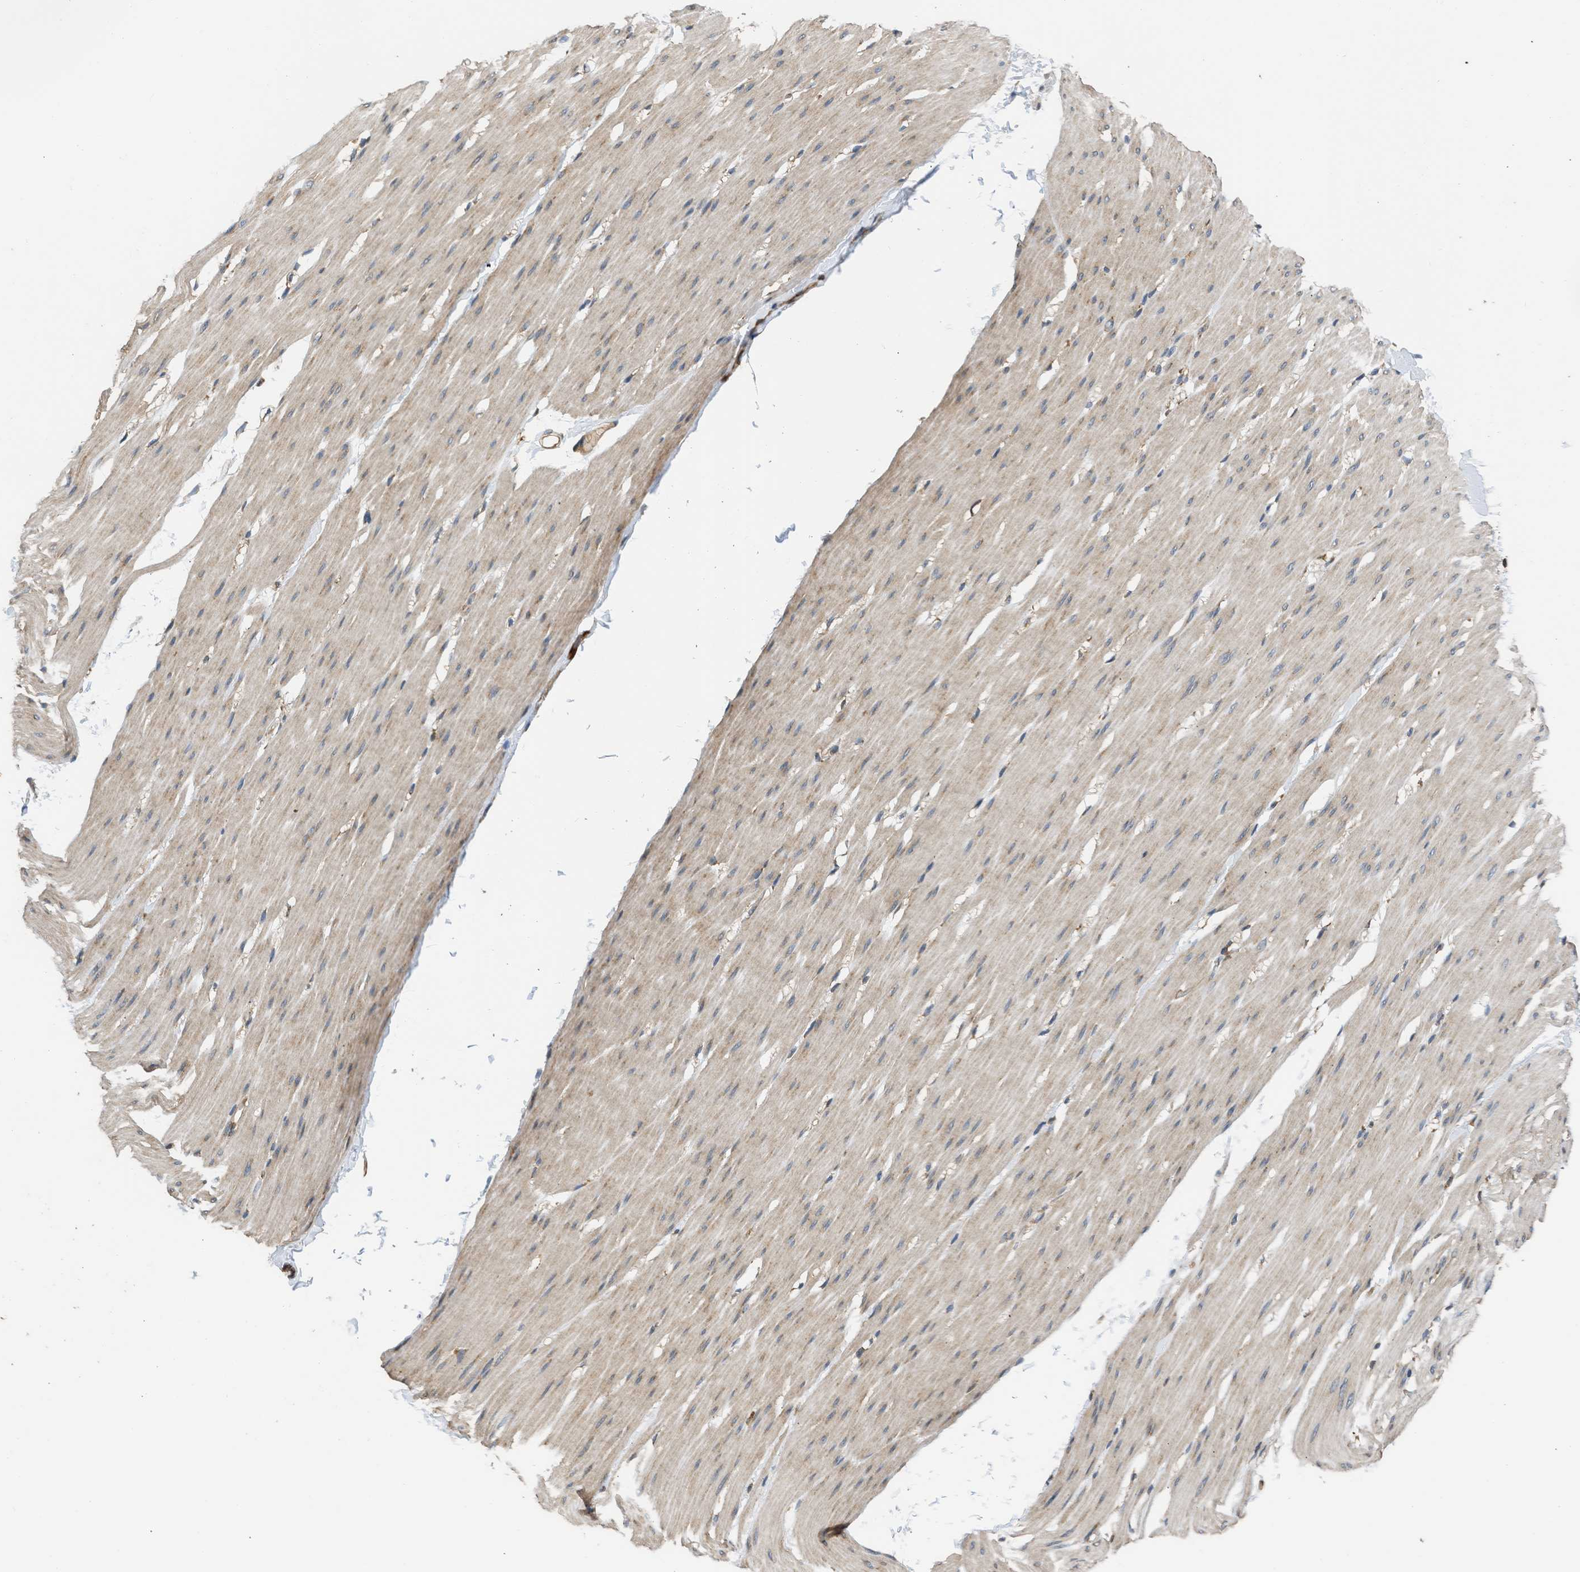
{"staining": {"intensity": "weak", "quantity": ">75%", "location": "cytoplasmic/membranous"}, "tissue": "smooth muscle", "cell_type": "Smooth muscle cells", "image_type": "normal", "snomed": [{"axis": "morphology", "description": "Normal tissue, NOS"}, {"axis": "topography", "description": "Smooth muscle"}, {"axis": "topography", "description": "Colon"}], "caption": "High-magnification brightfield microscopy of unremarkable smooth muscle stained with DAB (brown) and counterstained with hematoxylin (blue). smooth muscle cells exhibit weak cytoplasmic/membranous staining is identified in approximately>75% of cells.", "gene": "SLC36A4", "patient": {"sex": "male", "age": 67}}